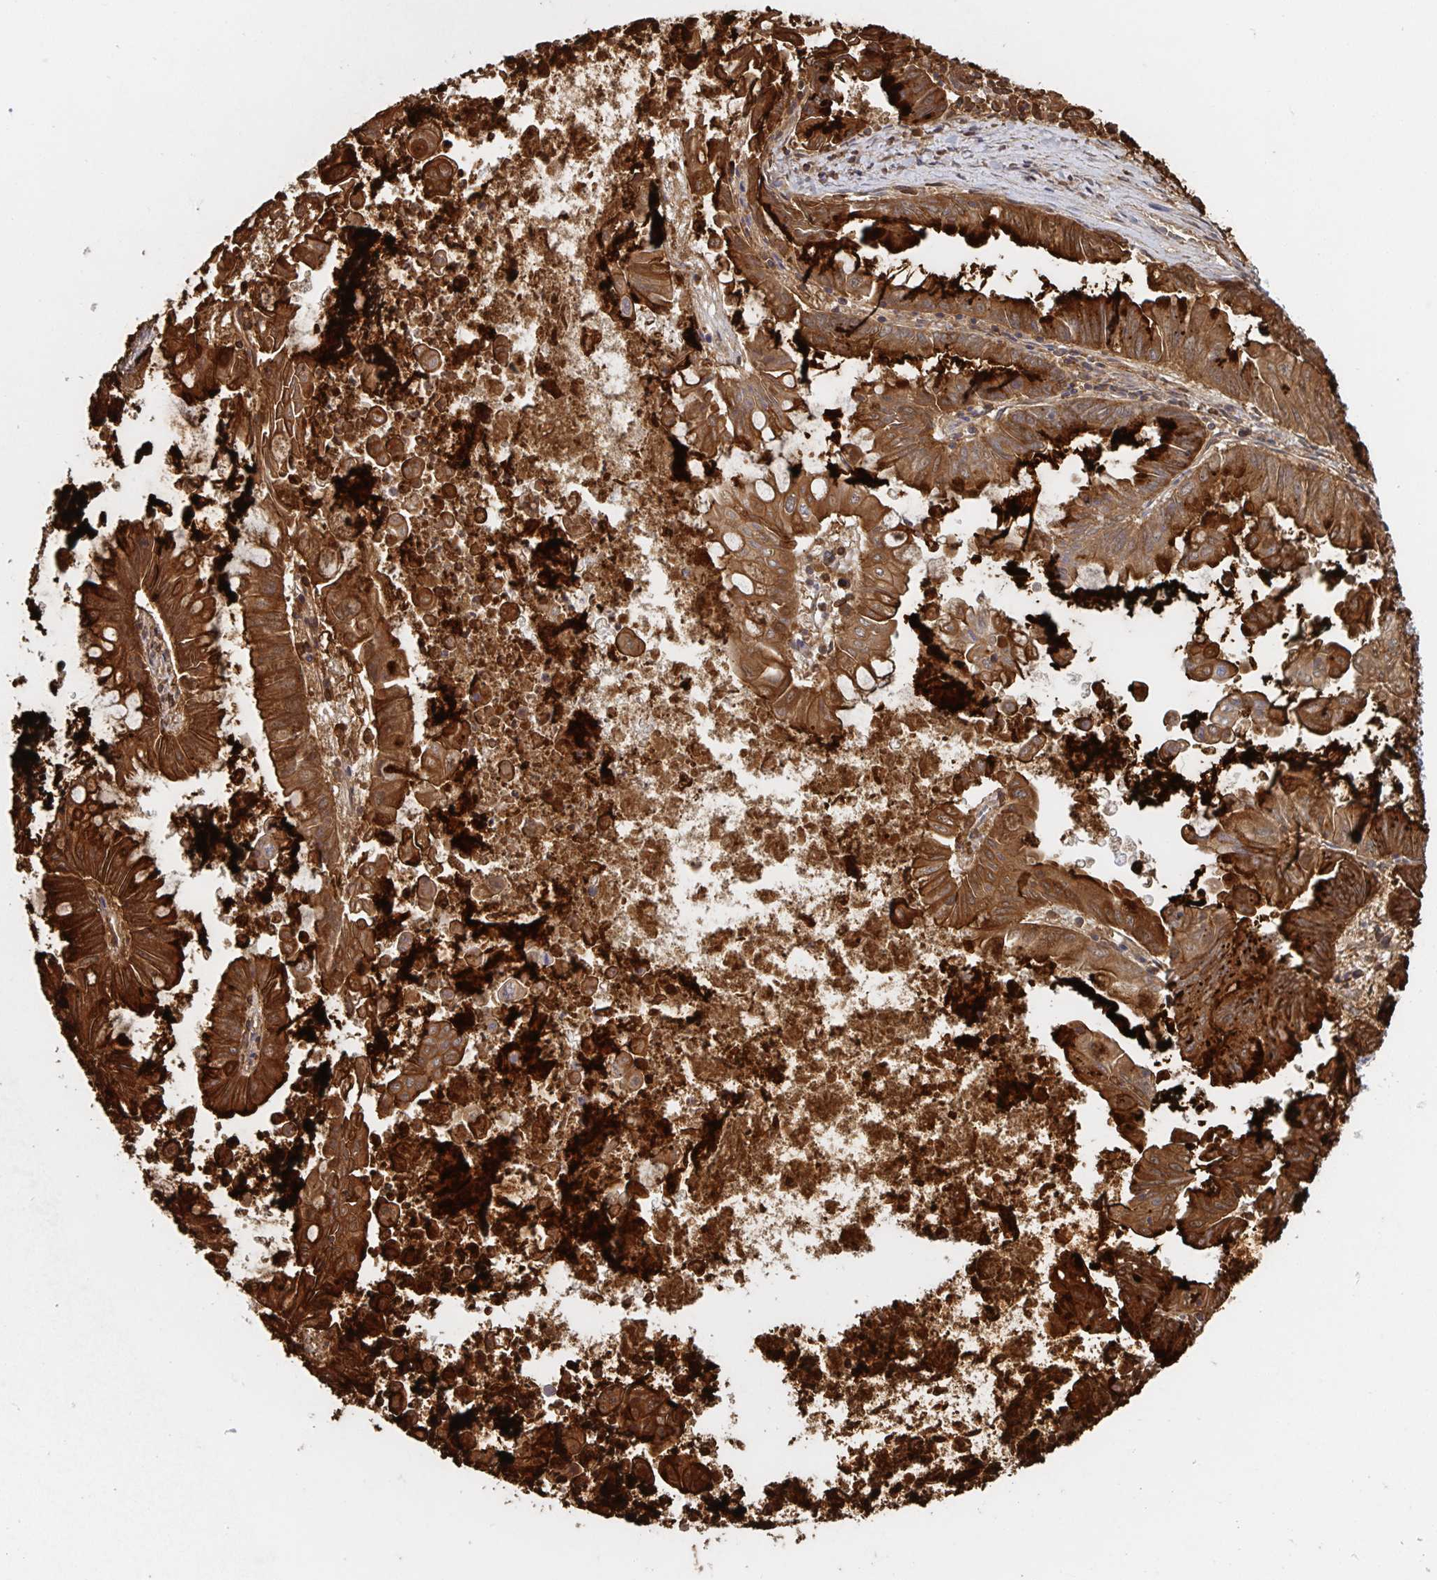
{"staining": {"intensity": "strong", "quantity": ">75%", "location": "cytoplasmic/membranous"}, "tissue": "stomach cancer", "cell_type": "Tumor cells", "image_type": "cancer", "snomed": [{"axis": "morphology", "description": "Adenocarcinoma, NOS"}, {"axis": "topography", "description": "Stomach, upper"}], "caption": "A photomicrograph showing strong cytoplasmic/membranous staining in about >75% of tumor cells in stomach cancer (adenocarcinoma), as visualized by brown immunohistochemical staining.", "gene": "DMBT1", "patient": {"sex": "male", "age": 80}}